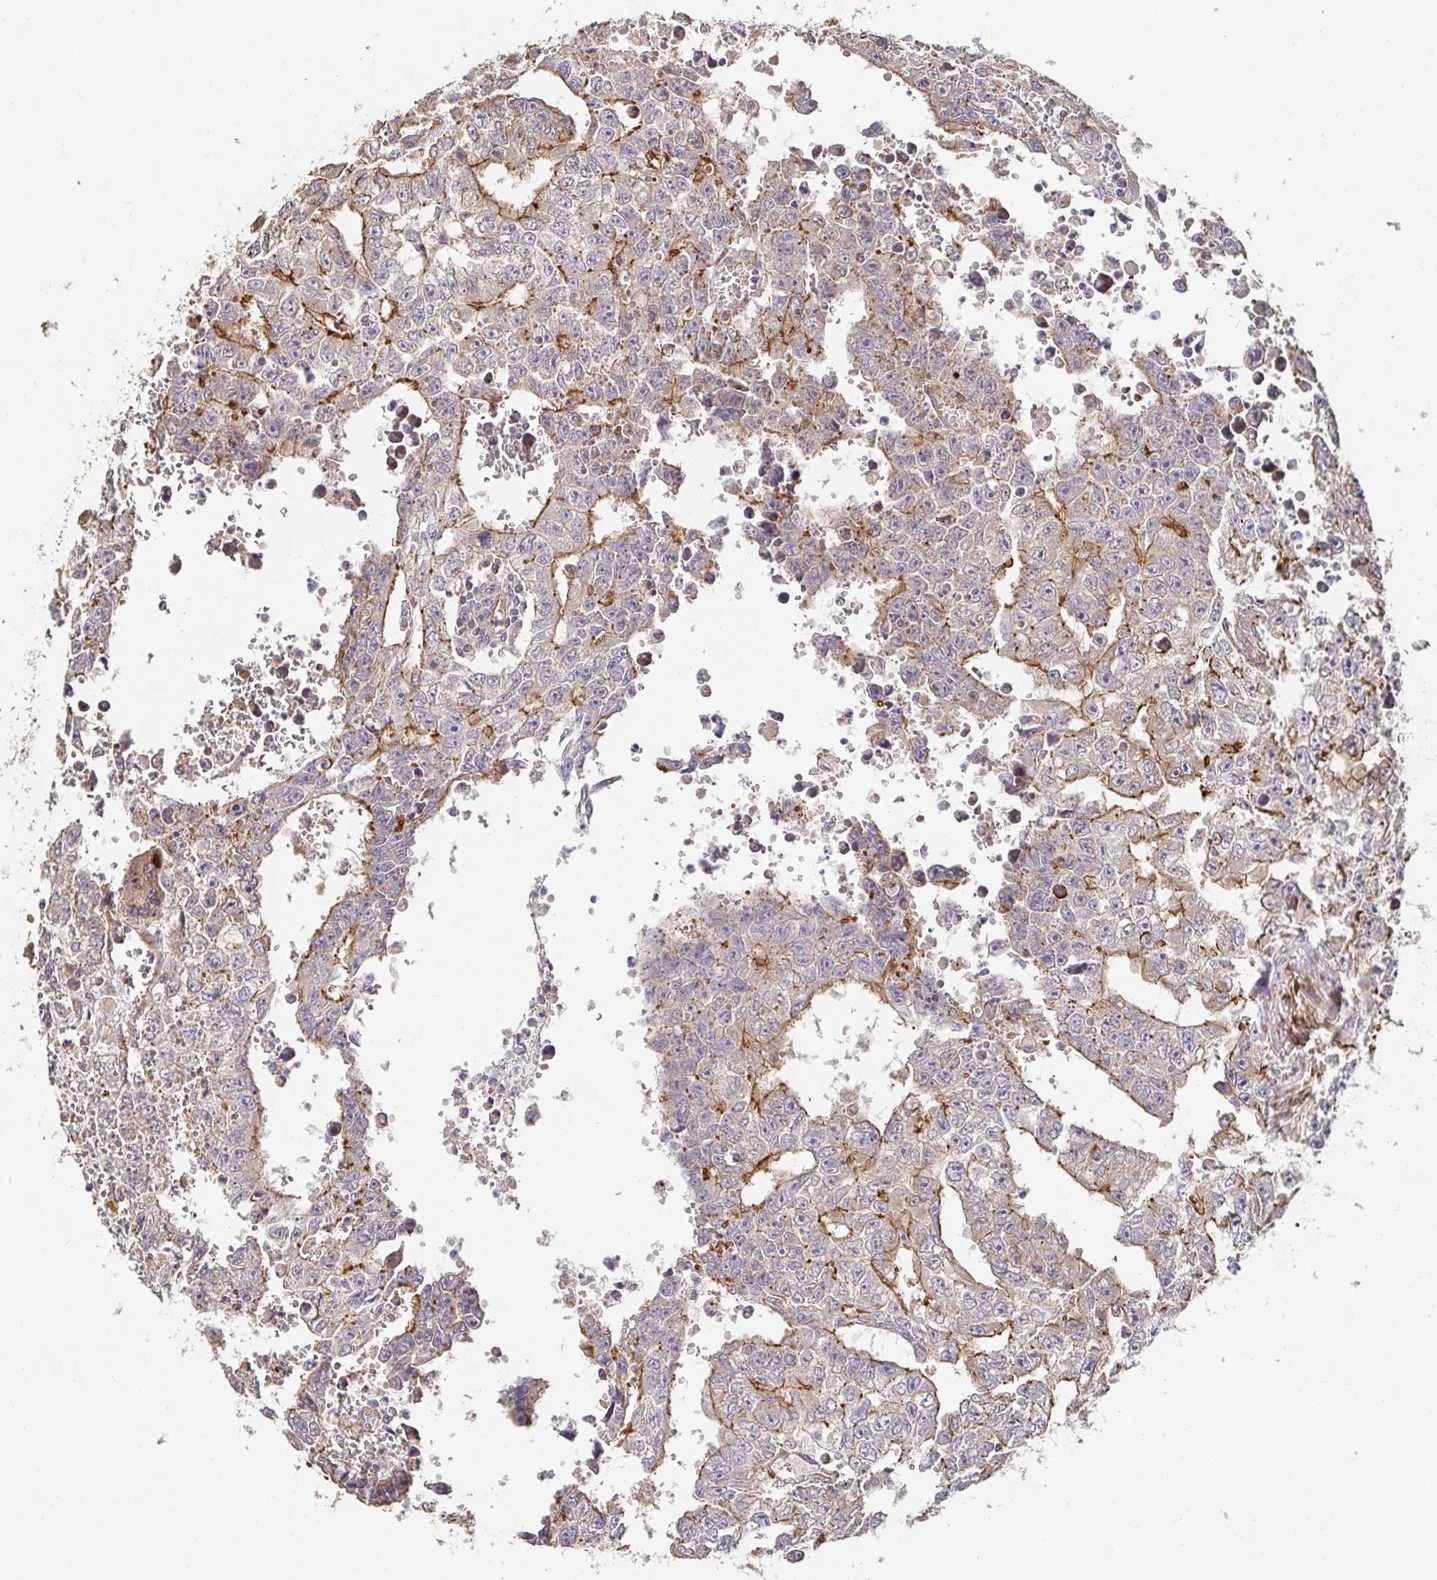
{"staining": {"intensity": "moderate", "quantity": "25%-75%", "location": "cytoplasmic/membranous"}, "tissue": "testis cancer", "cell_type": "Tumor cells", "image_type": "cancer", "snomed": [{"axis": "morphology", "description": "Carcinoma, Embryonal, NOS"}, {"axis": "morphology", "description": "Teratoma, malignant, NOS"}, {"axis": "topography", "description": "Testis"}], "caption": "Immunohistochemical staining of human testis cancer (malignant teratoma) displays moderate cytoplasmic/membranous protein staining in about 25%-75% of tumor cells.", "gene": "APBB1", "patient": {"sex": "male", "age": 24}}